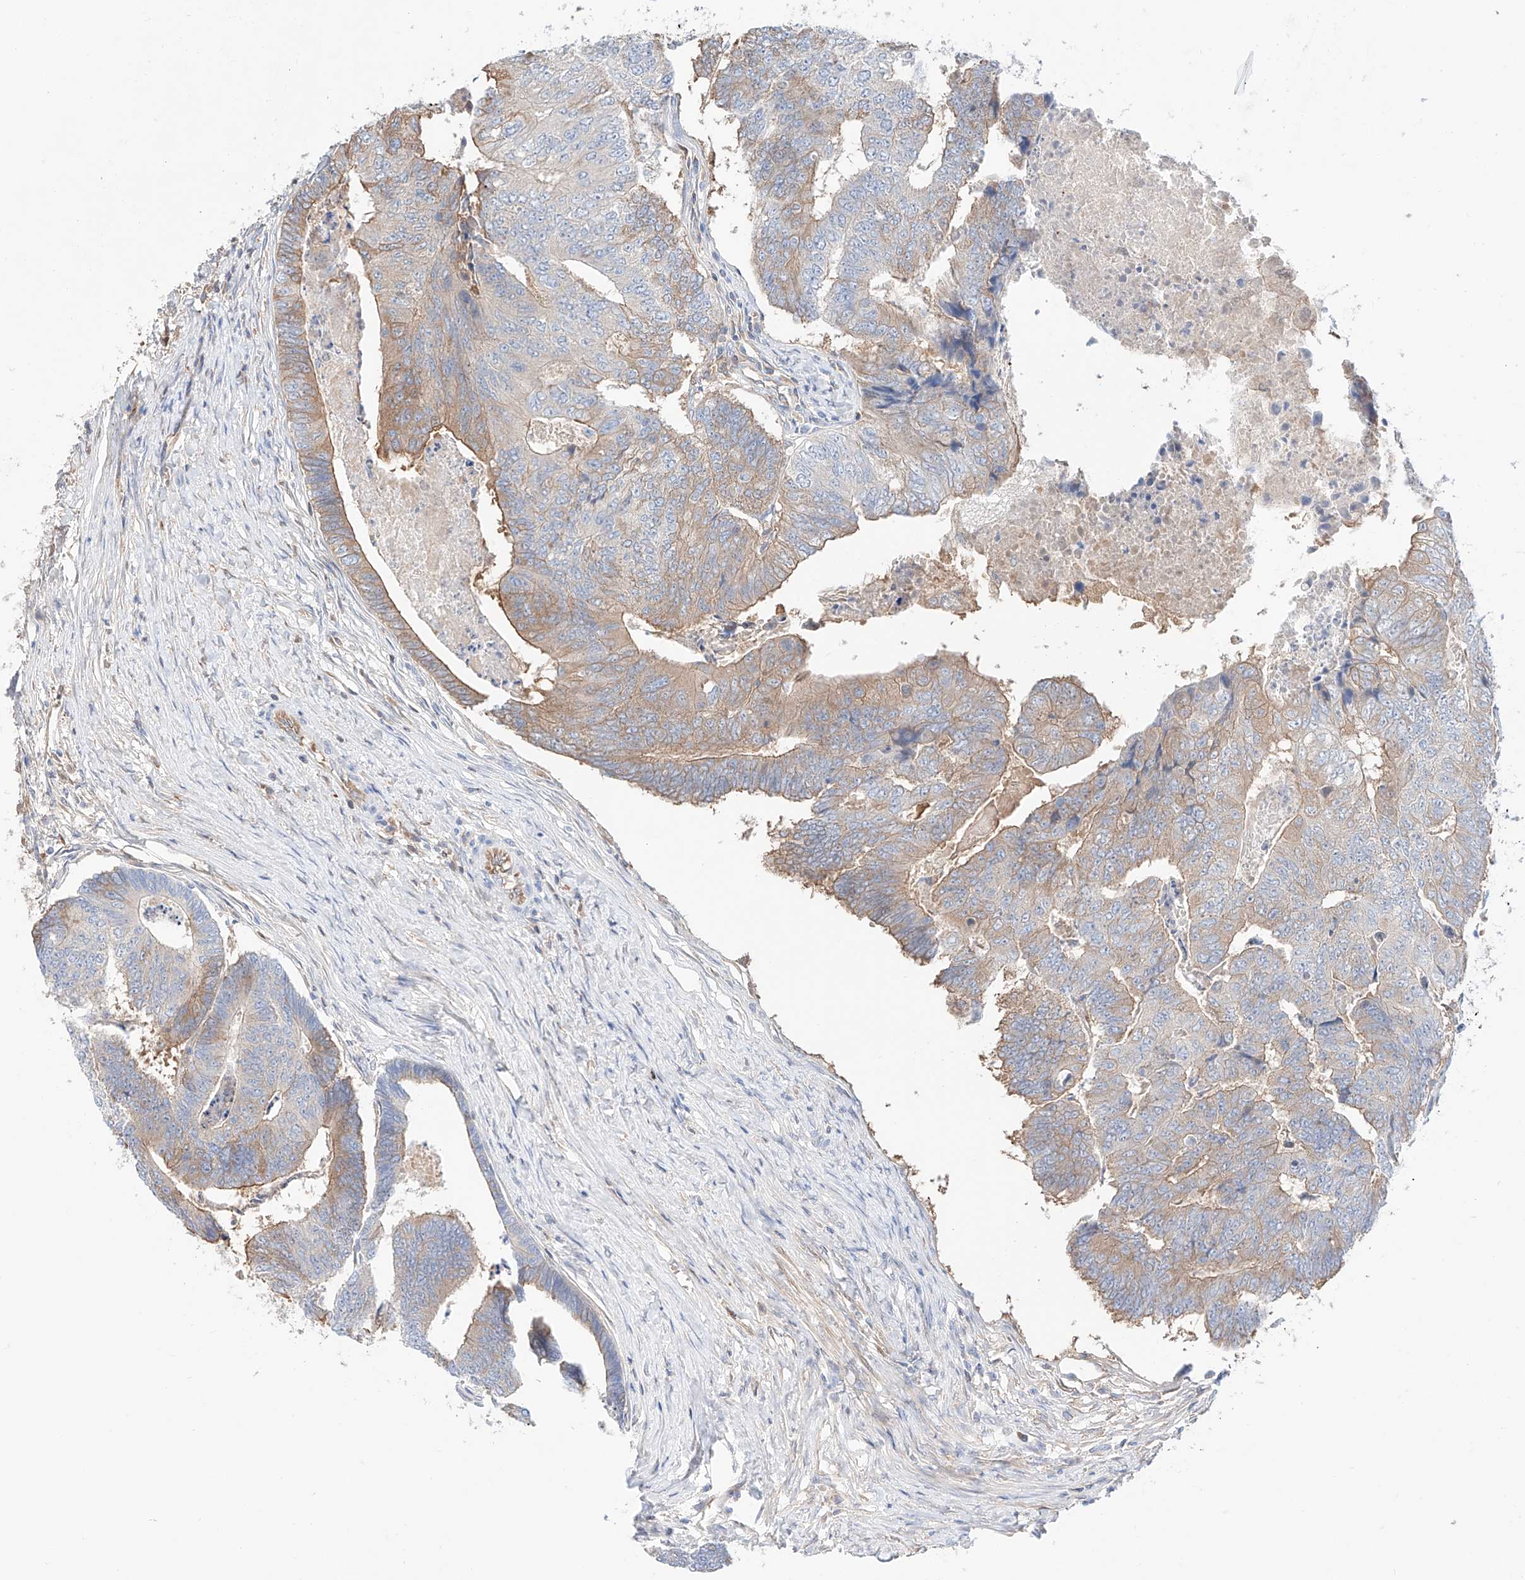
{"staining": {"intensity": "weak", "quantity": "25%-75%", "location": "cytoplasmic/membranous"}, "tissue": "colorectal cancer", "cell_type": "Tumor cells", "image_type": "cancer", "snomed": [{"axis": "morphology", "description": "Adenocarcinoma, NOS"}, {"axis": "topography", "description": "Colon"}], "caption": "Immunohistochemistry of human colorectal cancer displays low levels of weak cytoplasmic/membranous expression in about 25%-75% of tumor cells.", "gene": "PGGT1B", "patient": {"sex": "female", "age": 67}}